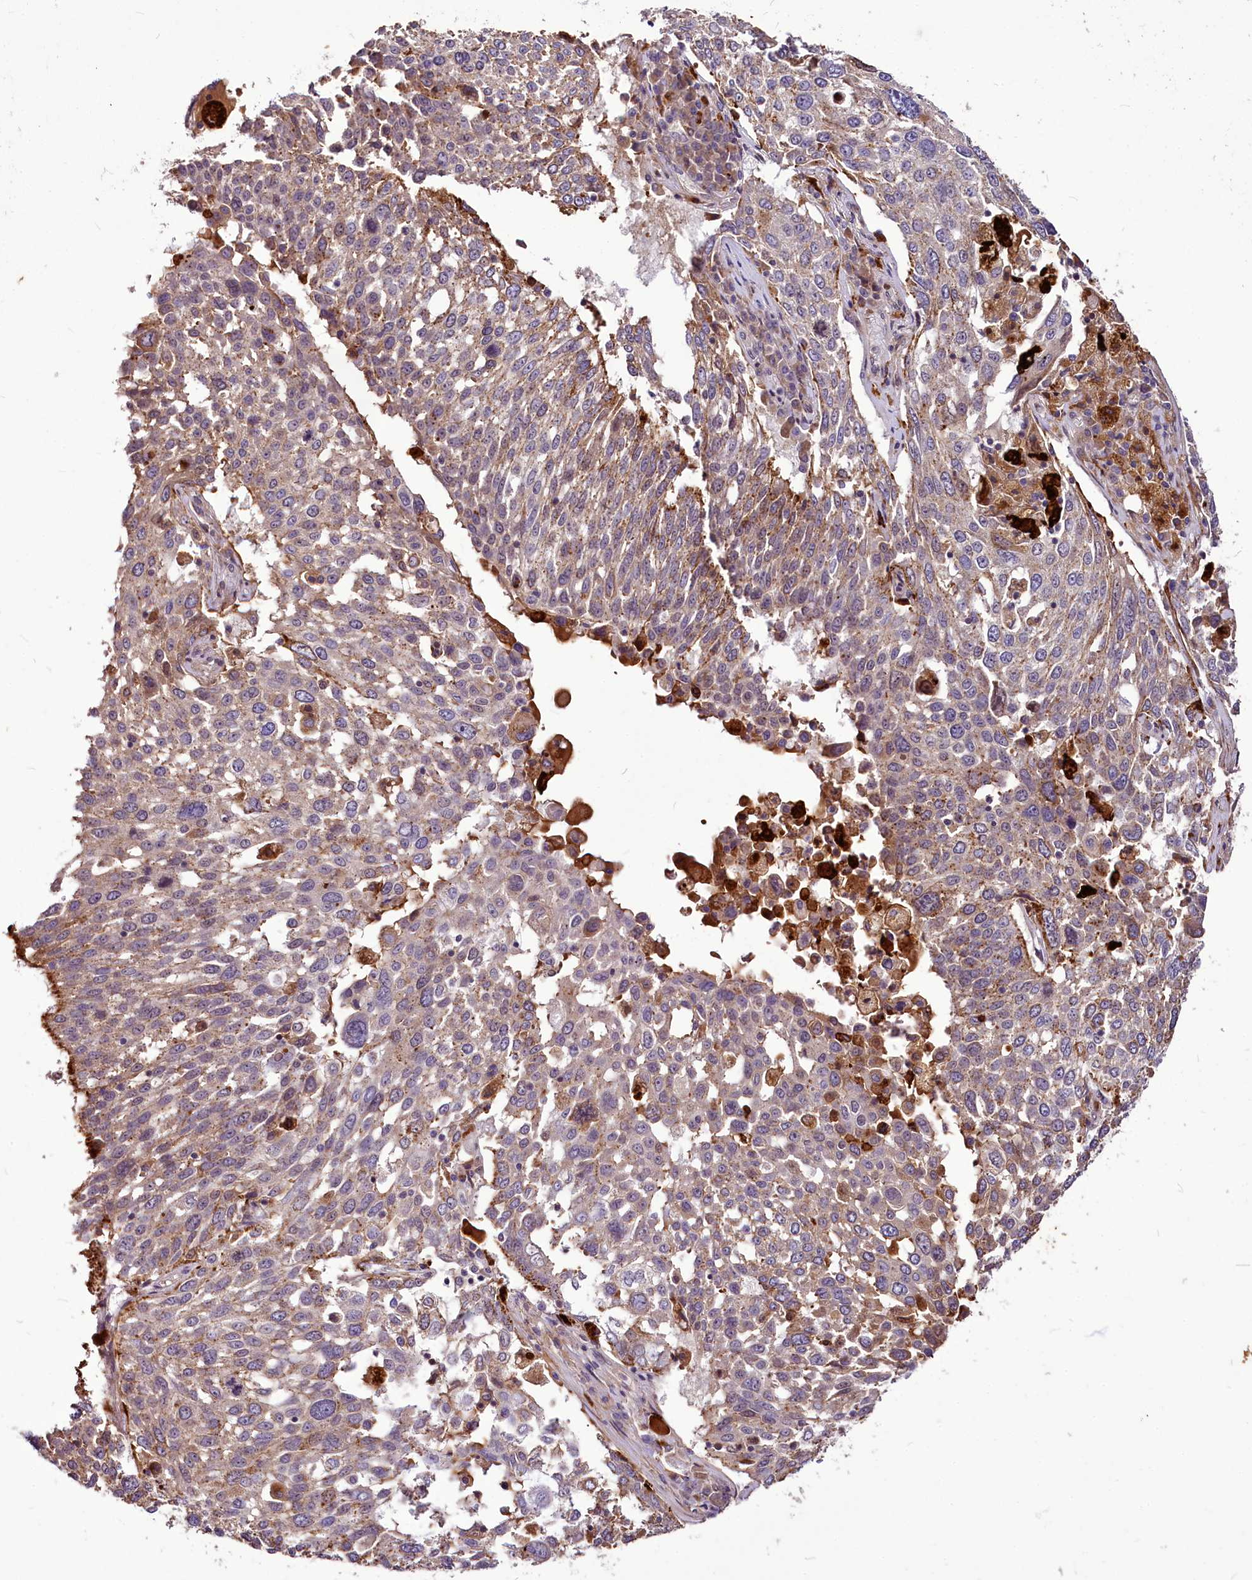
{"staining": {"intensity": "weak", "quantity": "25%-75%", "location": "cytoplasmic/membranous"}, "tissue": "lung cancer", "cell_type": "Tumor cells", "image_type": "cancer", "snomed": [{"axis": "morphology", "description": "Squamous cell carcinoma, NOS"}, {"axis": "topography", "description": "Lung"}], "caption": "Immunohistochemistry (IHC) of lung cancer demonstrates low levels of weak cytoplasmic/membranous positivity in approximately 25%-75% of tumor cells.", "gene": "C11orf86", "patient": {"sex": "male", "age": 65}}